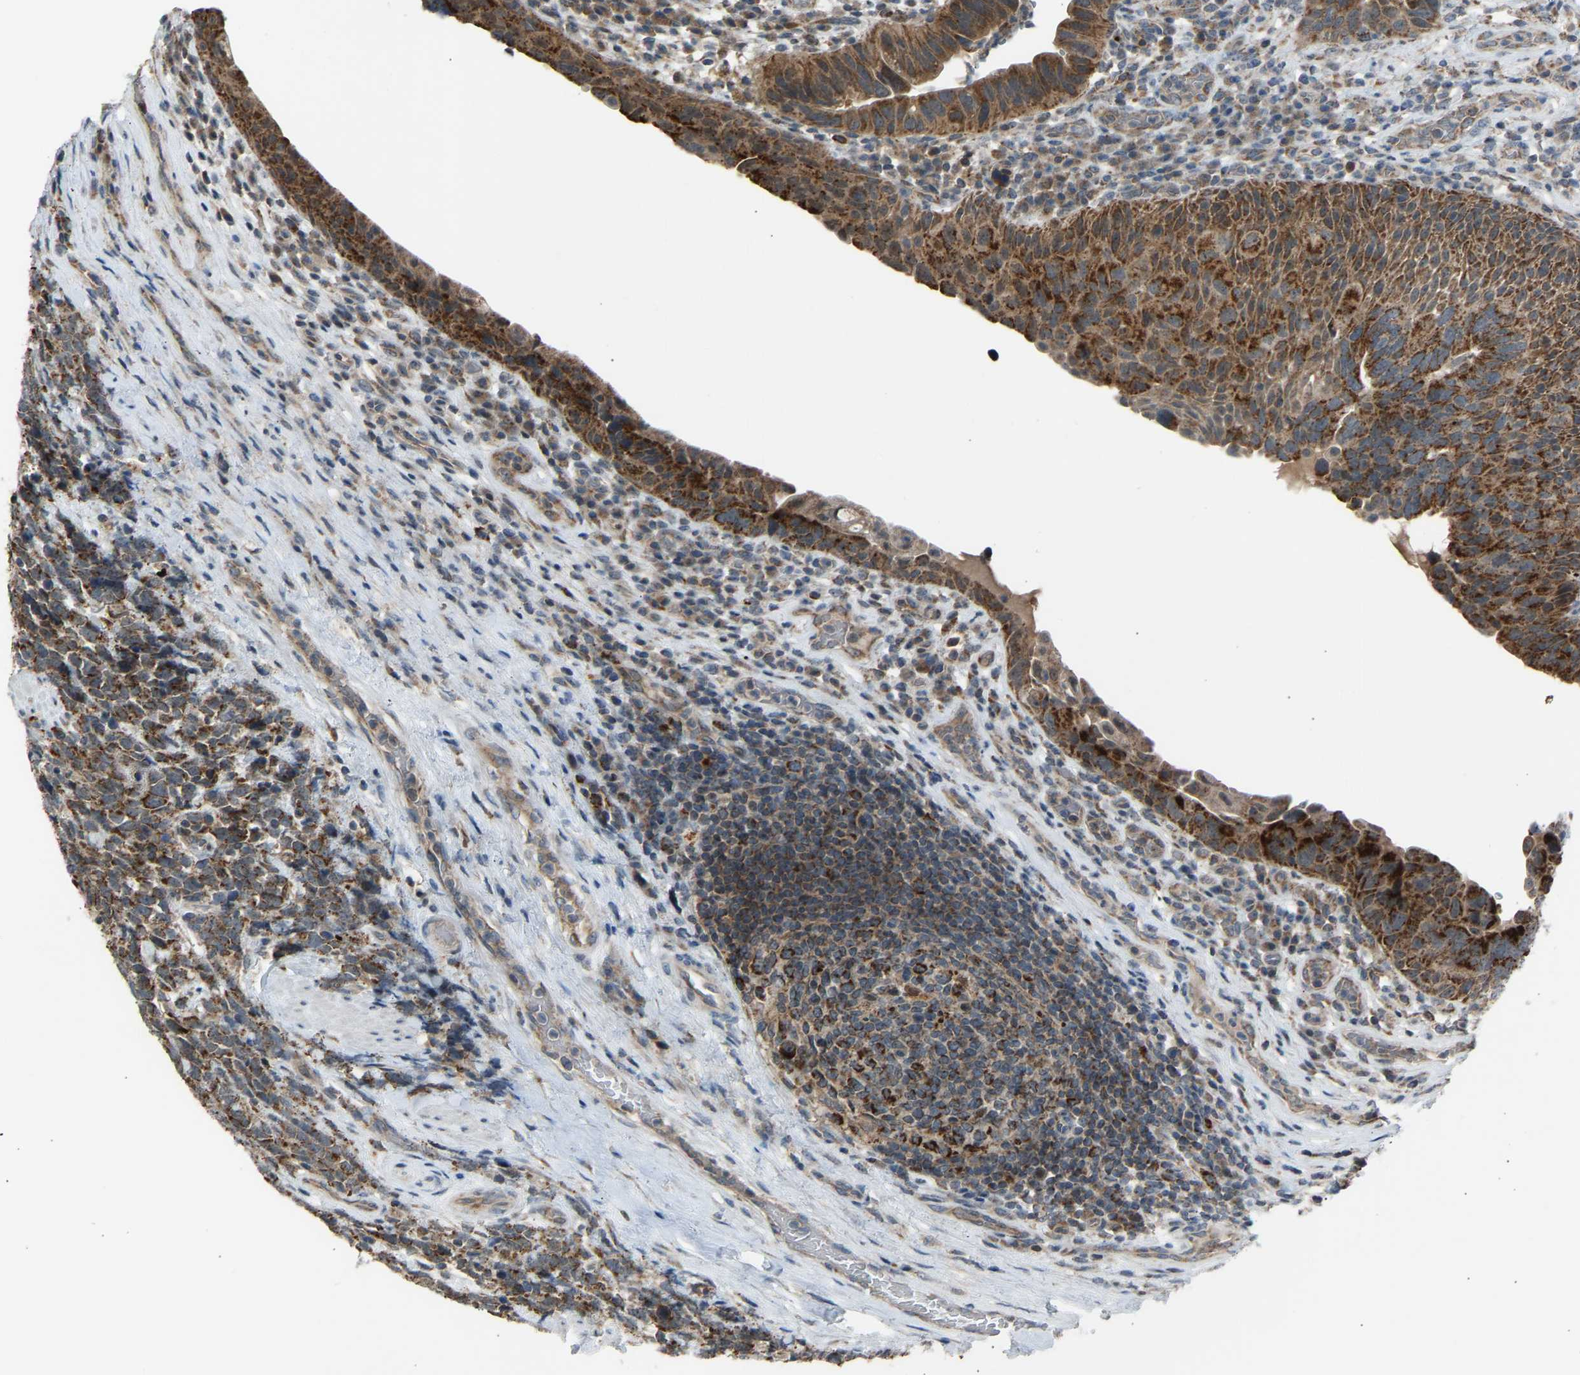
{"staining": {"intensity": "strong", "quantity": ">75%", "location": "cytoplasmic/membranous"}, "tissue": "urothelial cancer", "cell_type": "Tumor cells", "image_type": "cancer", "snomed": [{"axis": "morphology", "description": "Urothelial carcinoma, High grade"}, {"axis": "topography", "description": "Urinary bladder"}], "caption": "Immunohistochemical staining of urothelial cancer exhibits high levels of strong cytoplasmic/membranous staining in about >75% of tumor cells.", "gene": "SLIRP", "patient": {"sex": "female", "age": 82}}